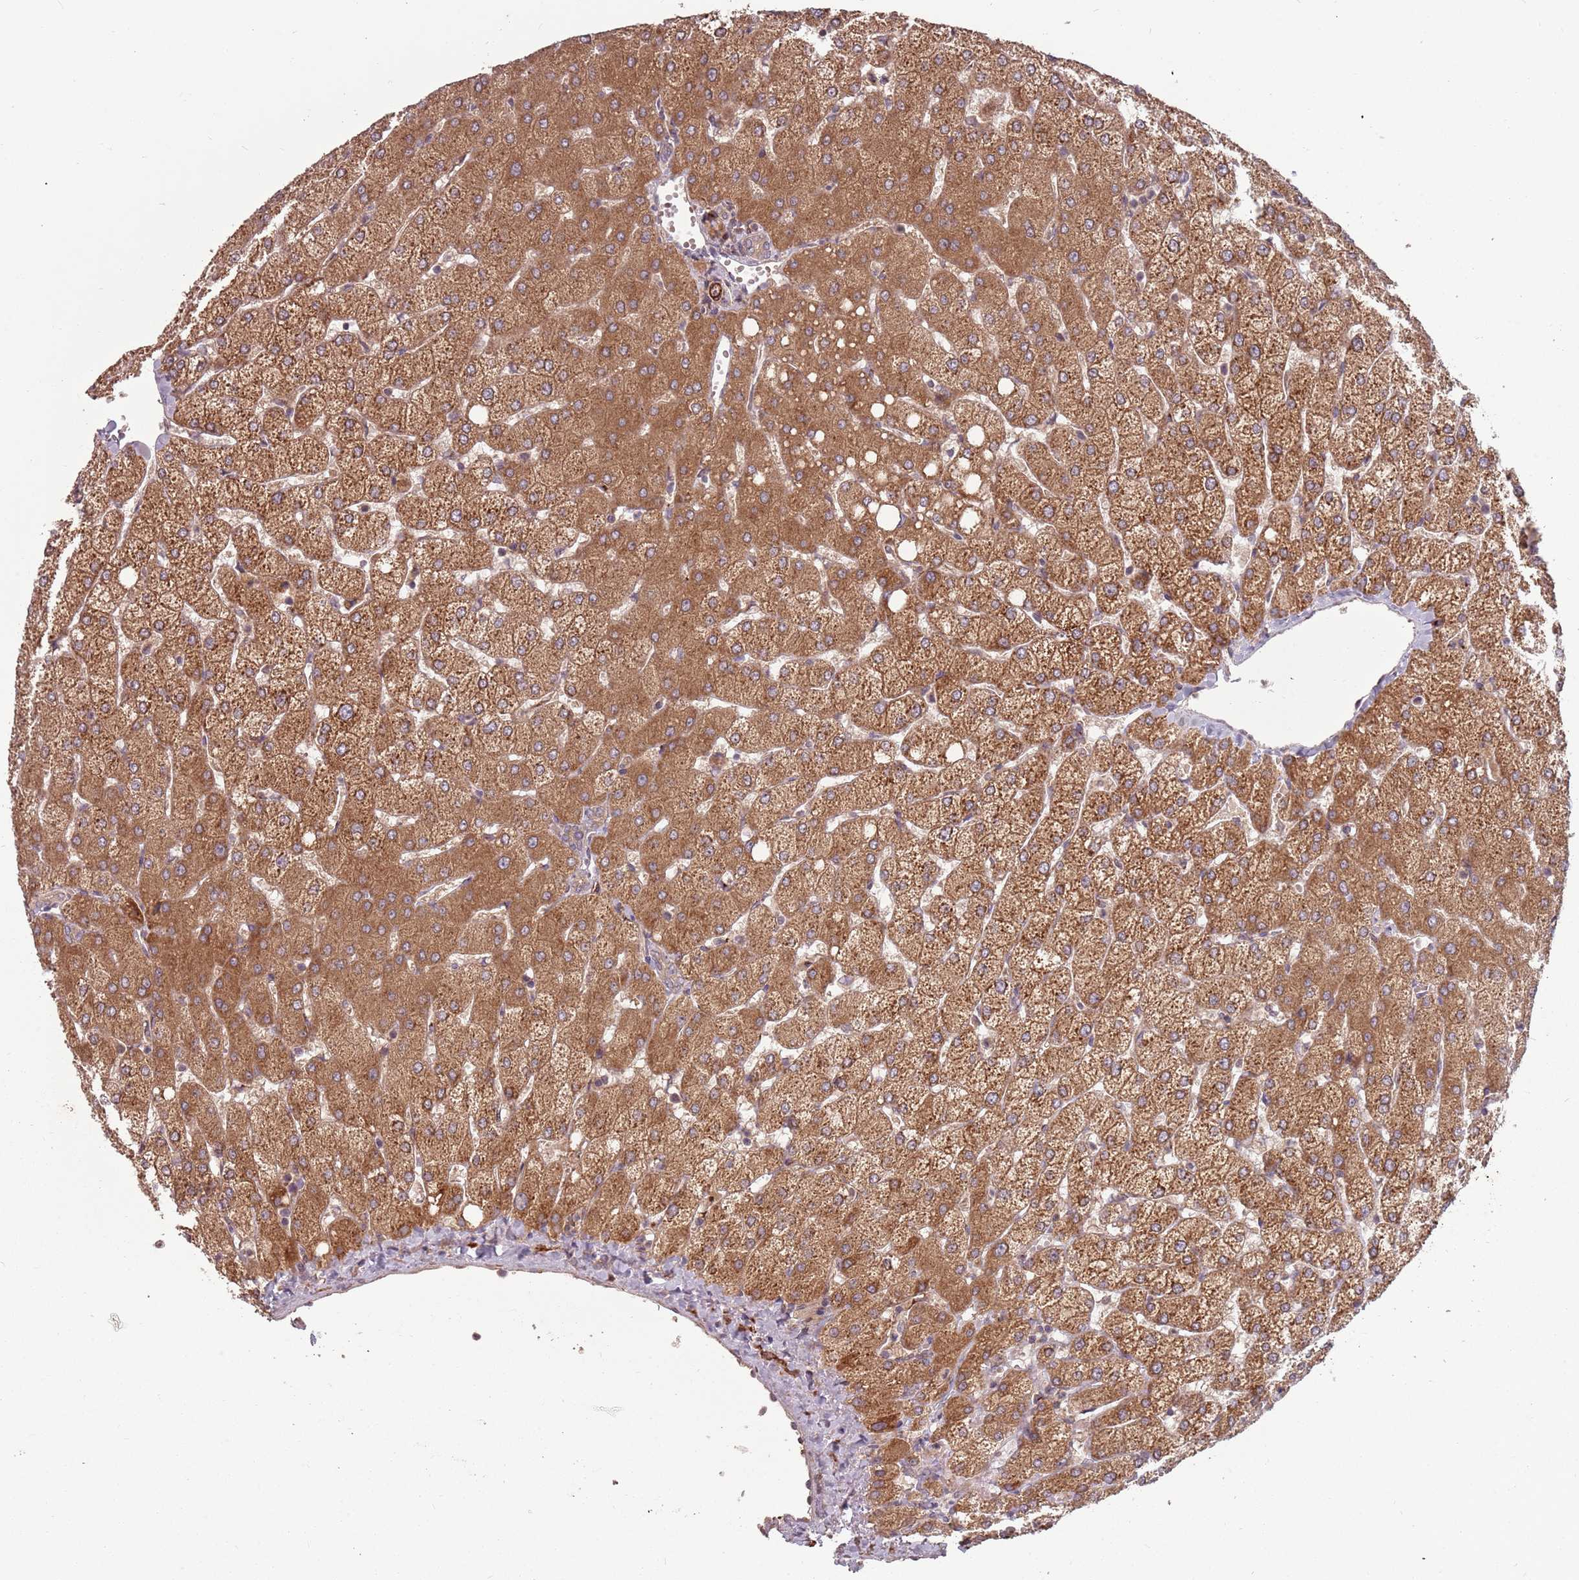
{"staining": {"intensity": "weak", "quantity": "<25%", "location": "cytoplasmic/membranous"}, "tissue": "liver", "cell_type": "Cholangiocytes", "image_type": "normal", "snomed": [{"axis": "morphology", "description": "Normal tissue, NOS"}, {"axis": "topography", "description": "Liver"}], "caption": "This is an immunohistochemistry histopathology image of normal liver. There is no positivity in cholangiocytes.", "gene": "PLD6", "patient": {"sex": "female", "age": 54}}